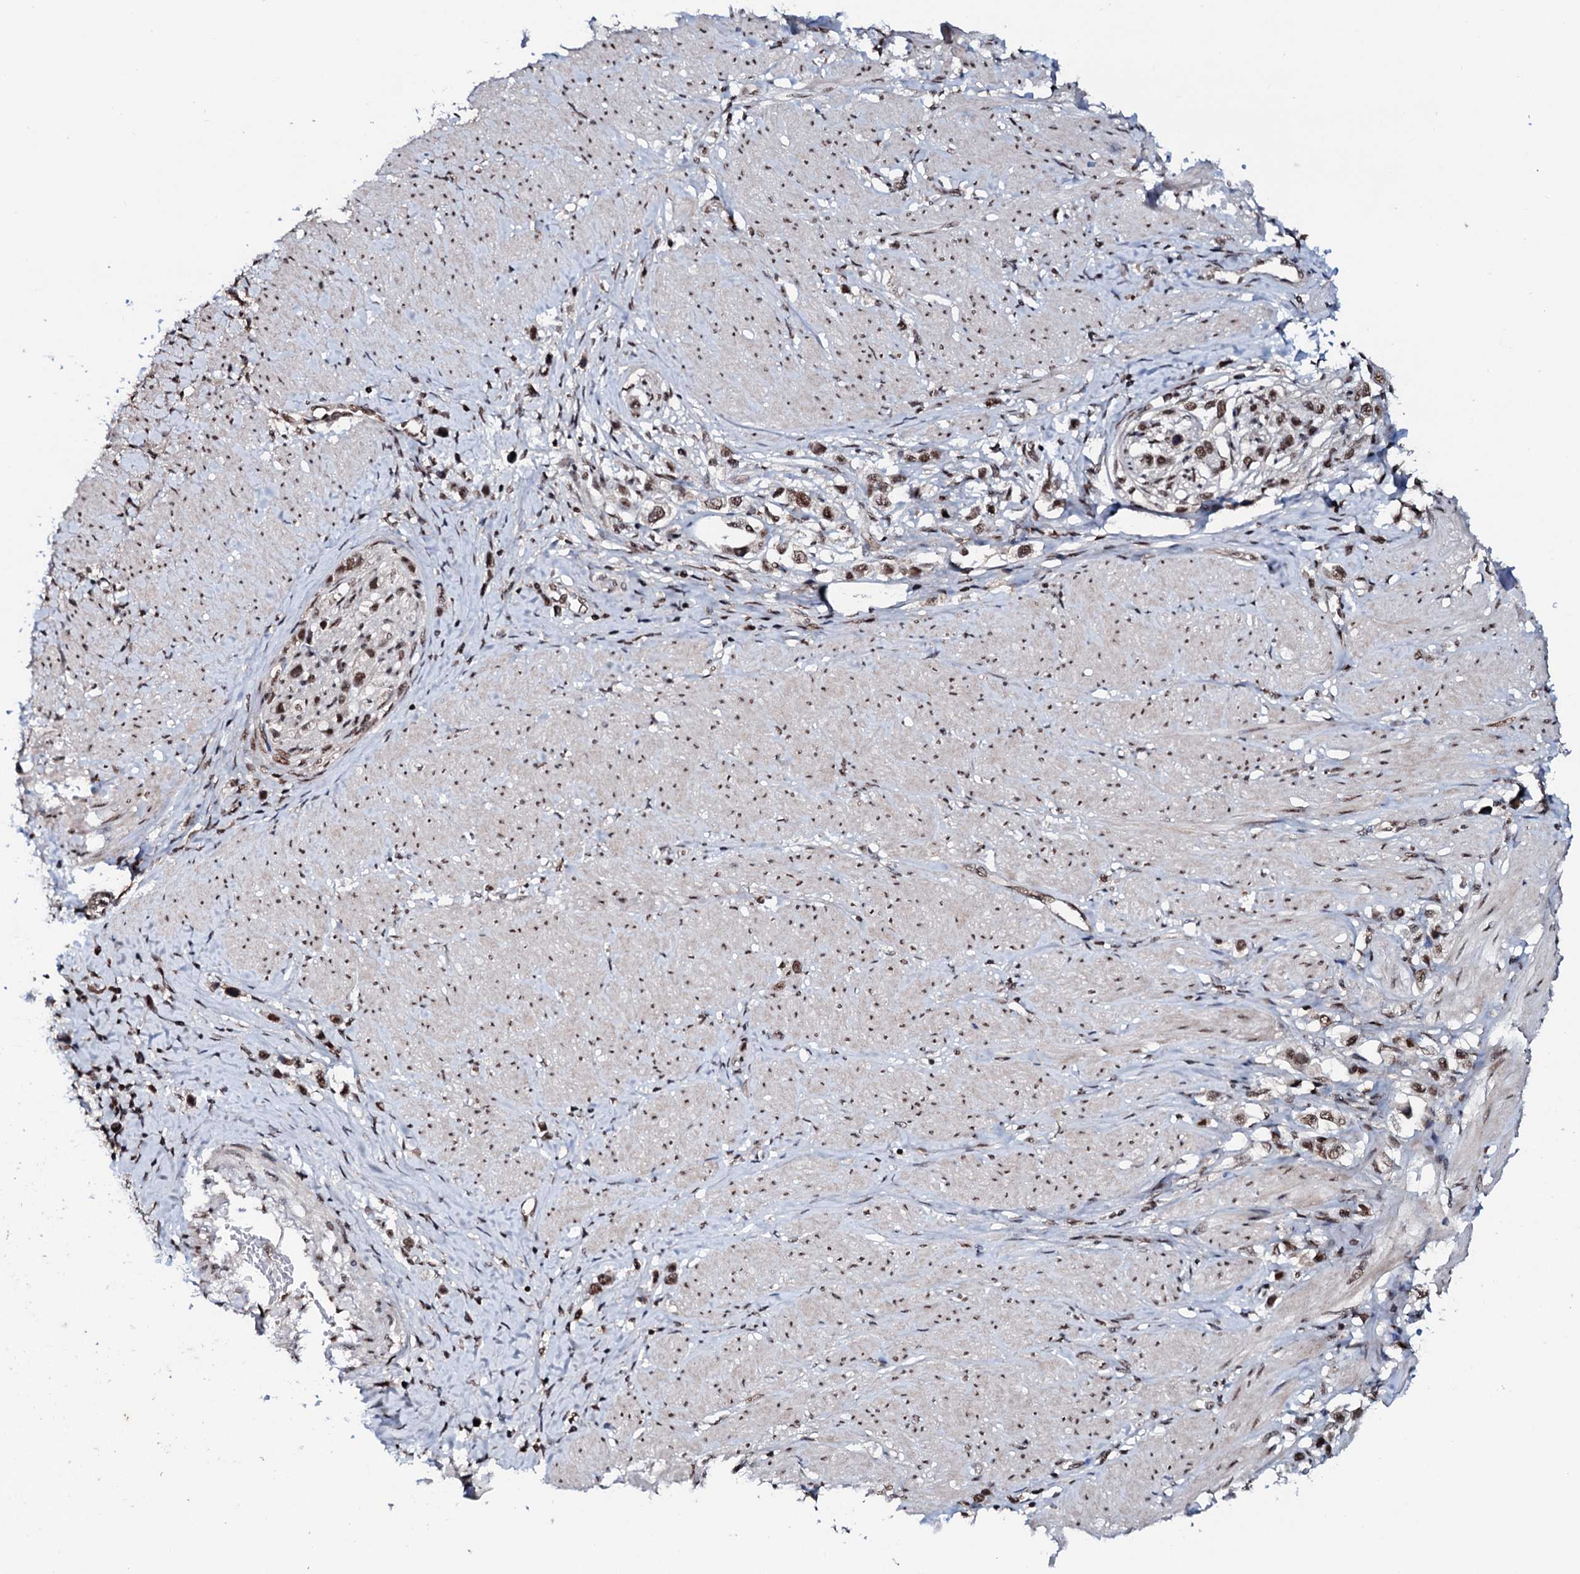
{"staining": {"intensity": "moderate", "quantity": ">75%", "location": "nuclear"}, "tissue": "stomach cancer", "cell_type": "Tumor cells", "image_type": "cancer", "snomed": [{"axis": "morphology", "description": "Adenocarcinoma, NOS"}, {"axis": "topography", "description": "Stomach"}], "caption": "This is an image of immunohistochemistry staining of stomach cancer, which shows moderate positivity in the nuclear of tumor cells.", "gene": "PRPF18", "patient": {"sex": "female", "age": 65}}